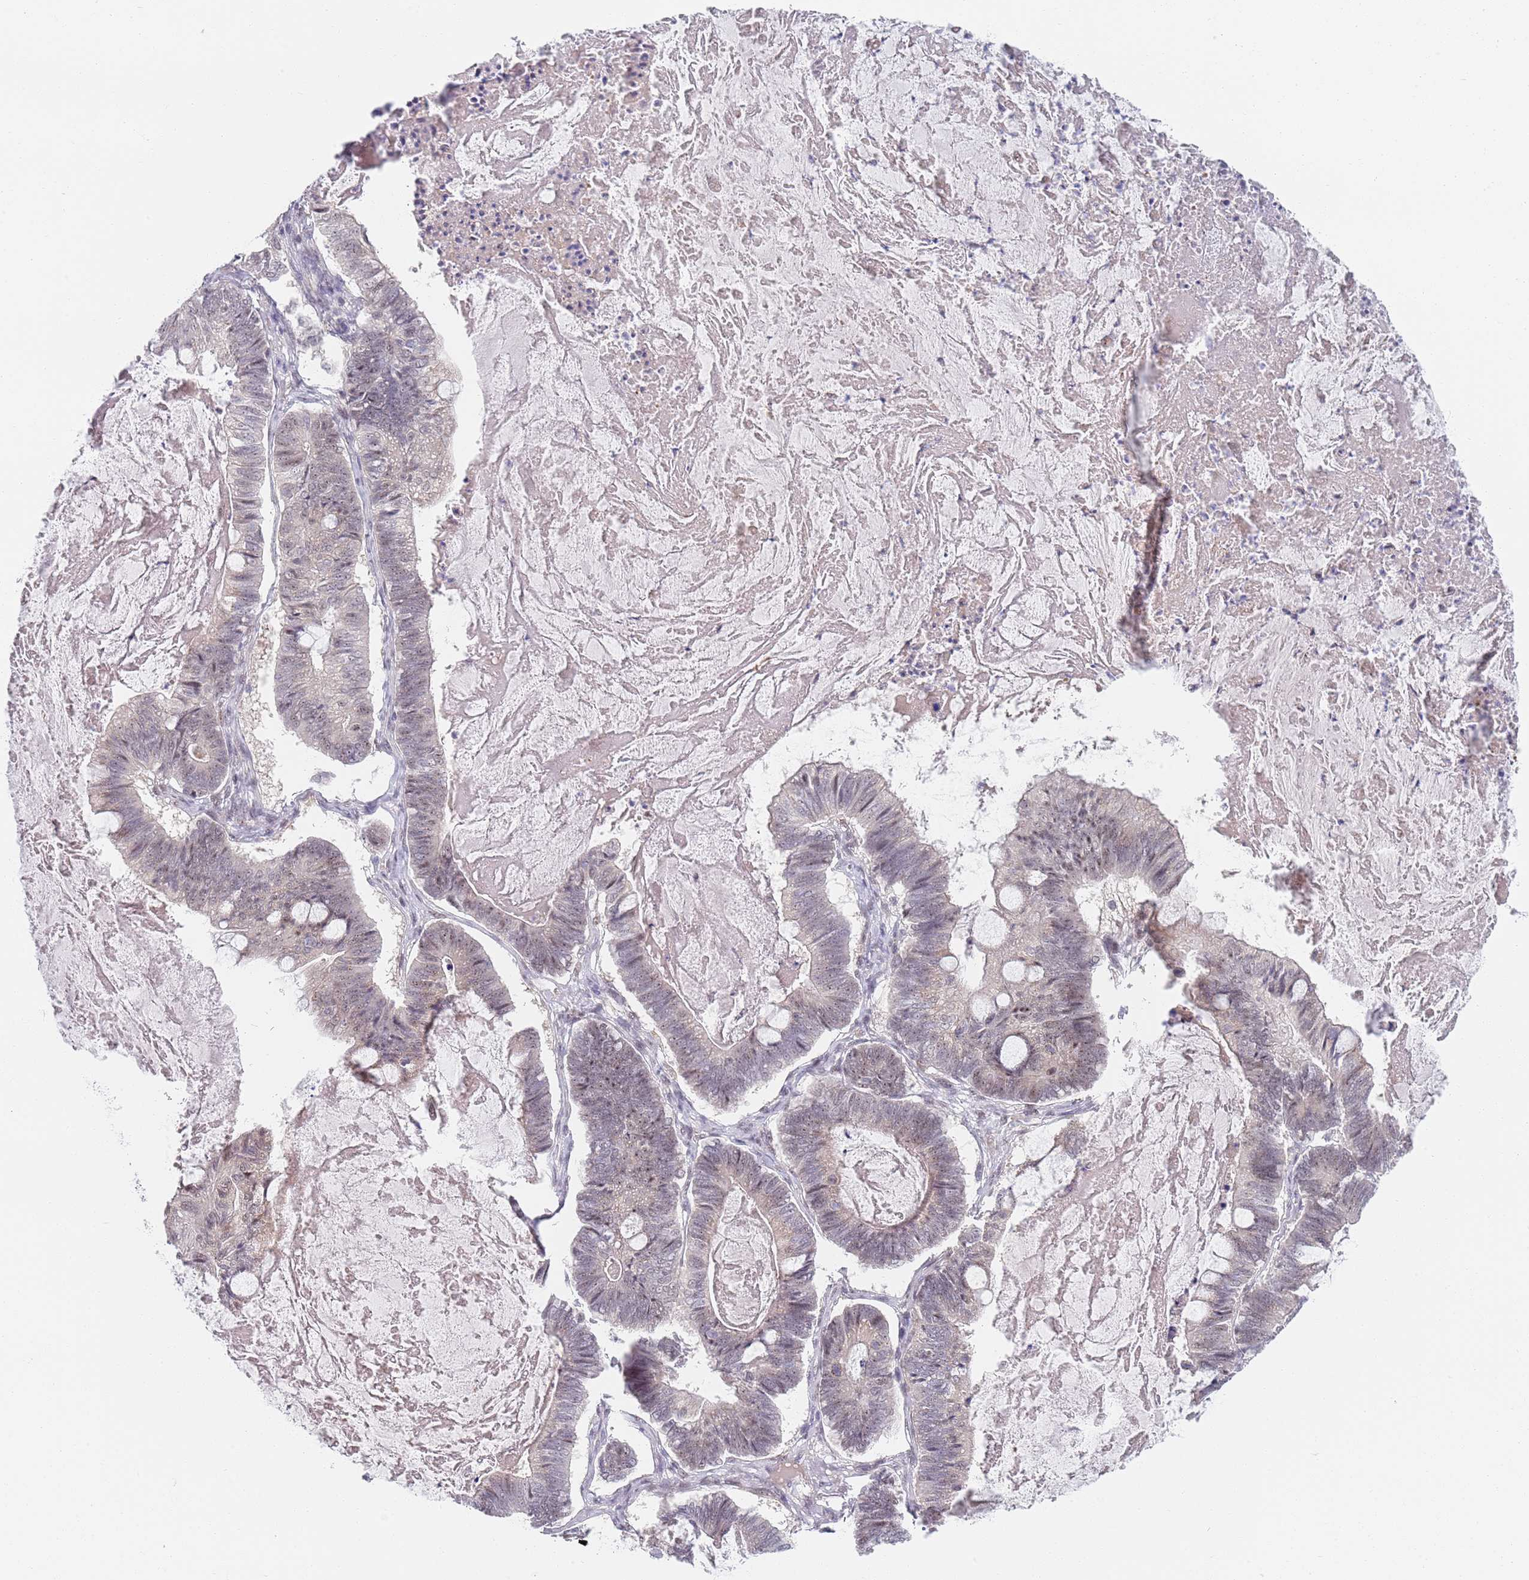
{"staining": {"intensity": "negative", "quantity": "none", "location": "none"}, "tissue": "ovarian cancer", "cell_type": "Tumor cells", "image_type": "cancer", "snomed": [{"axis": "morphology", "description": "Cystadenocarcinoma, mucinous, NOS"}, {"axis": "topography", "description": "Ovary"}], "caption": "Immunohistochemistry image of mucinous cystadenocarcinoma (ovarian) stained for a protein (brown), which exhibits no expression in tumor cells.", "gene": "PLCL2", "patient": {"sex": "female", "age": 61}}